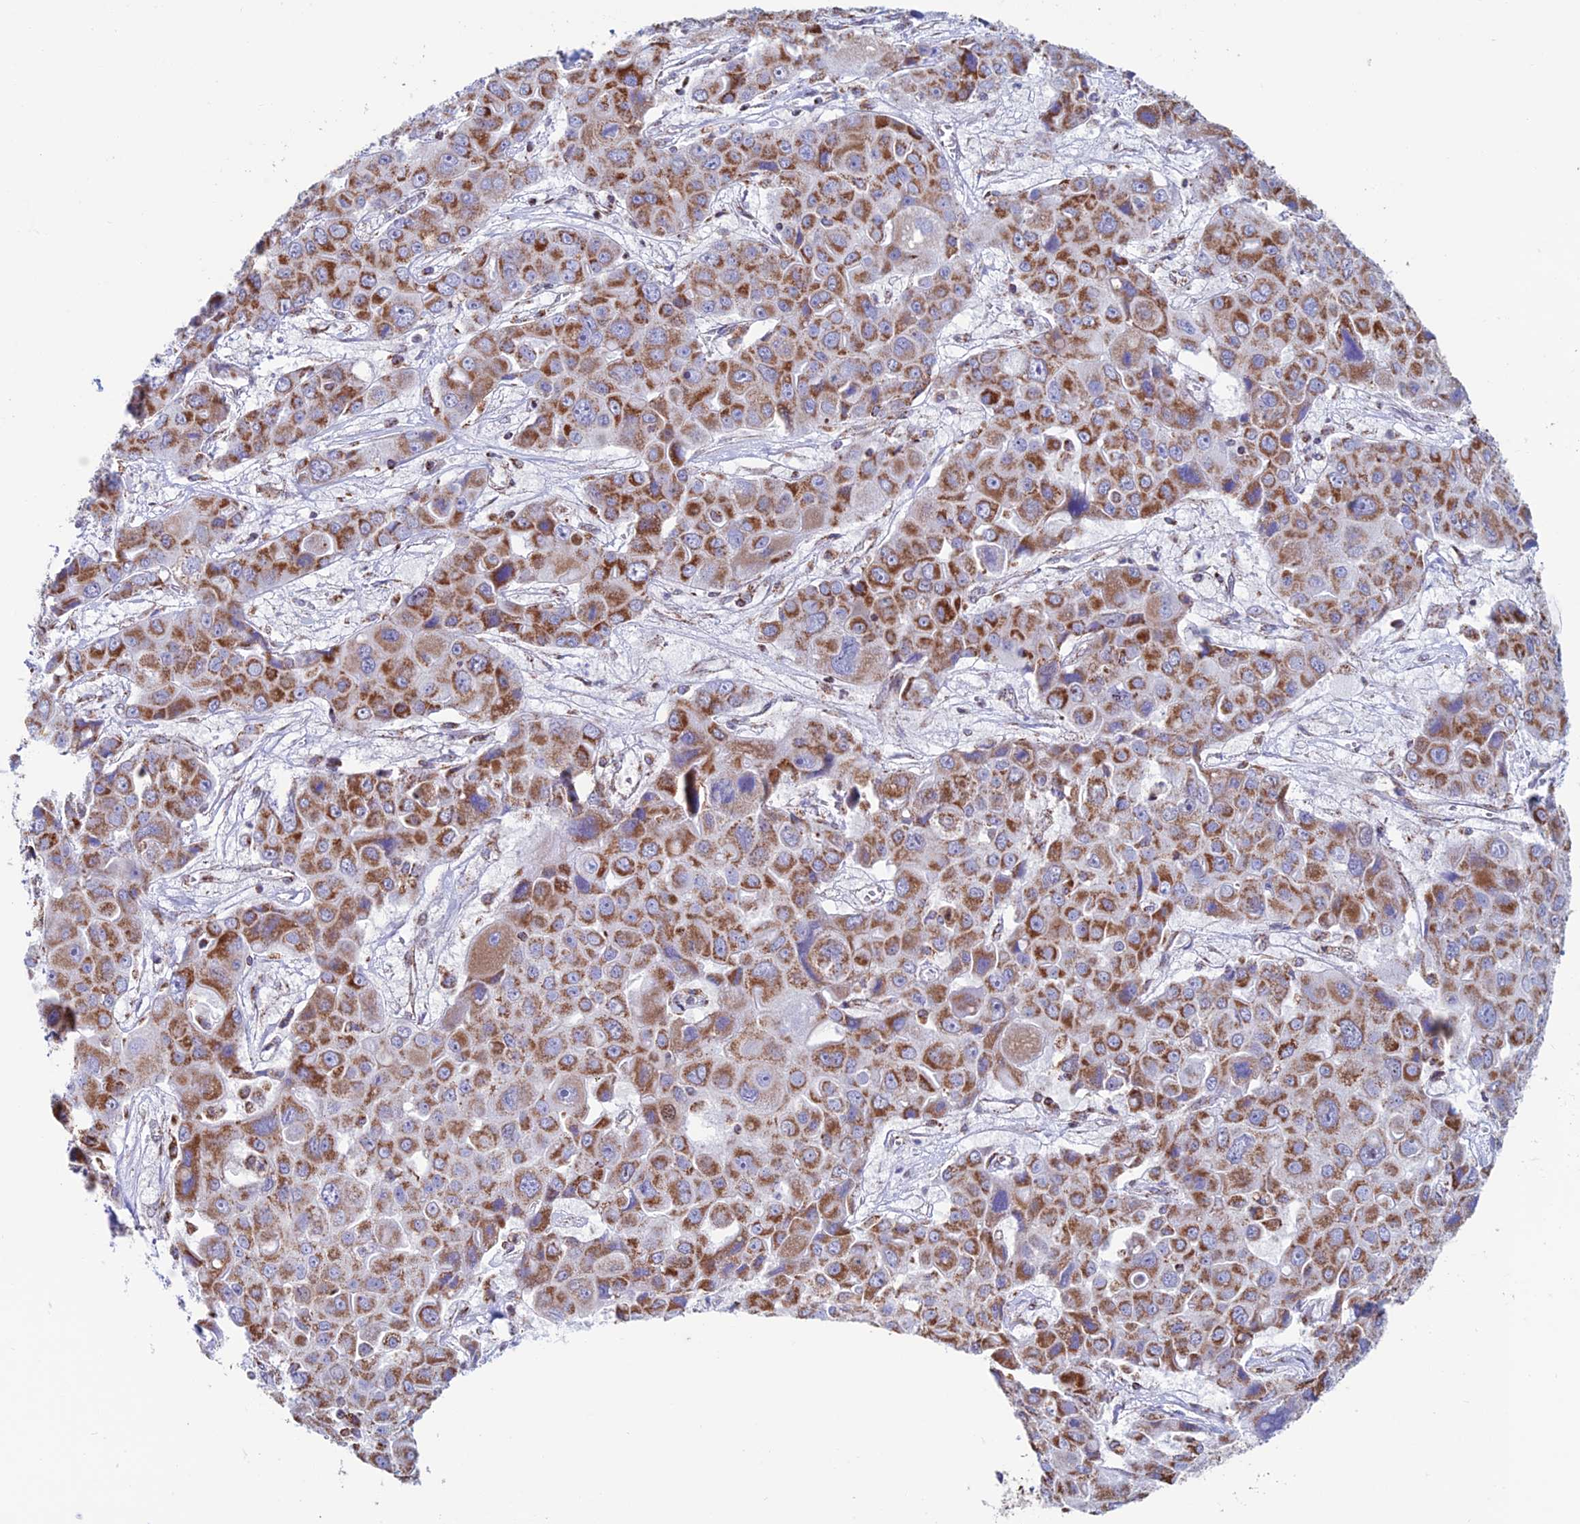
{"staining": {"intensity": "moderate", "quantity": ">75%", "location": "cytoplasmic/membranous"}, "tissue": "liver cancer", "cell_type": "Tumor cells", "image_type": "cancer", "snomed": [{"axis": "morphology", "description": "Cholangiocarcinoma"}, {"axis": "topography", "description": "Liver"}], "caption": "Protein analysis of liver cancer (cholangiocarcinoma) tissue exhibits moderate cytoplasmic/membranous expression in about >75% of tumor cells. The protein of interest is stained brown, and the nuclei are stained in blue (DAB IHC with brightfield microscopy, high magnification).", "gene": "ZNG1B", "patient": {"sex": "male", "age": 67}}